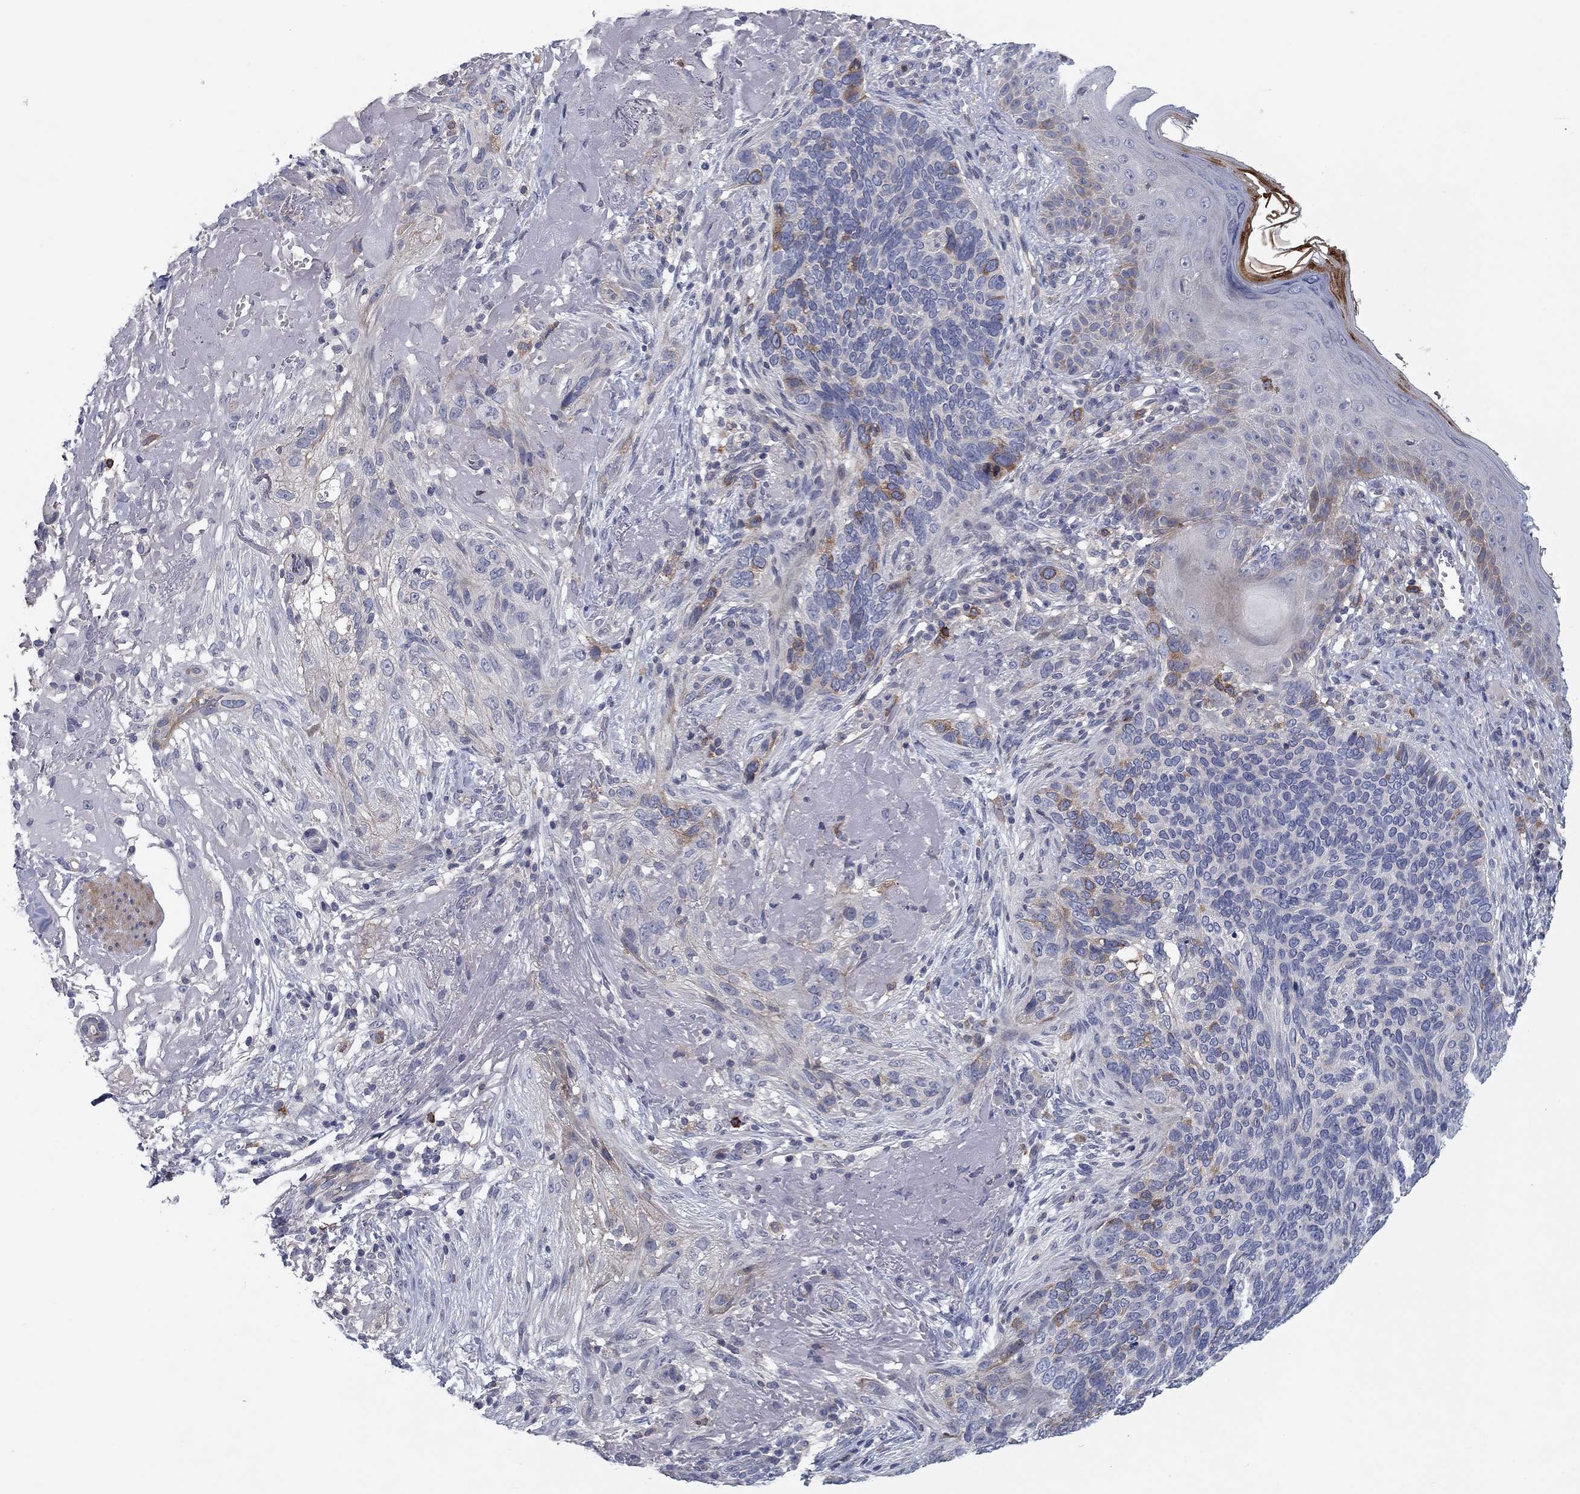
{"staining": {"intensity": "moderate", "quantity": "<25%", "location": "cytoplasmic/membranous"}, "tissue": "skin cancer", "cell_type": "Tumor cells", "image_type": "cancer", "snomed": [{"axis": "morphology", "description": "Basal cell carcinoma"}, {"axis": "topography", "description": "Skin"}], "caption": "Basal cell carcinoma (skin) stained with DAB immunohistochemistry (IHC) reveals low levels of moderate cytoplasmic/membranous expression in about <25% of tumor cells.", "gene": "KIF15", "patient": {"sex": "male", "age": 91}}